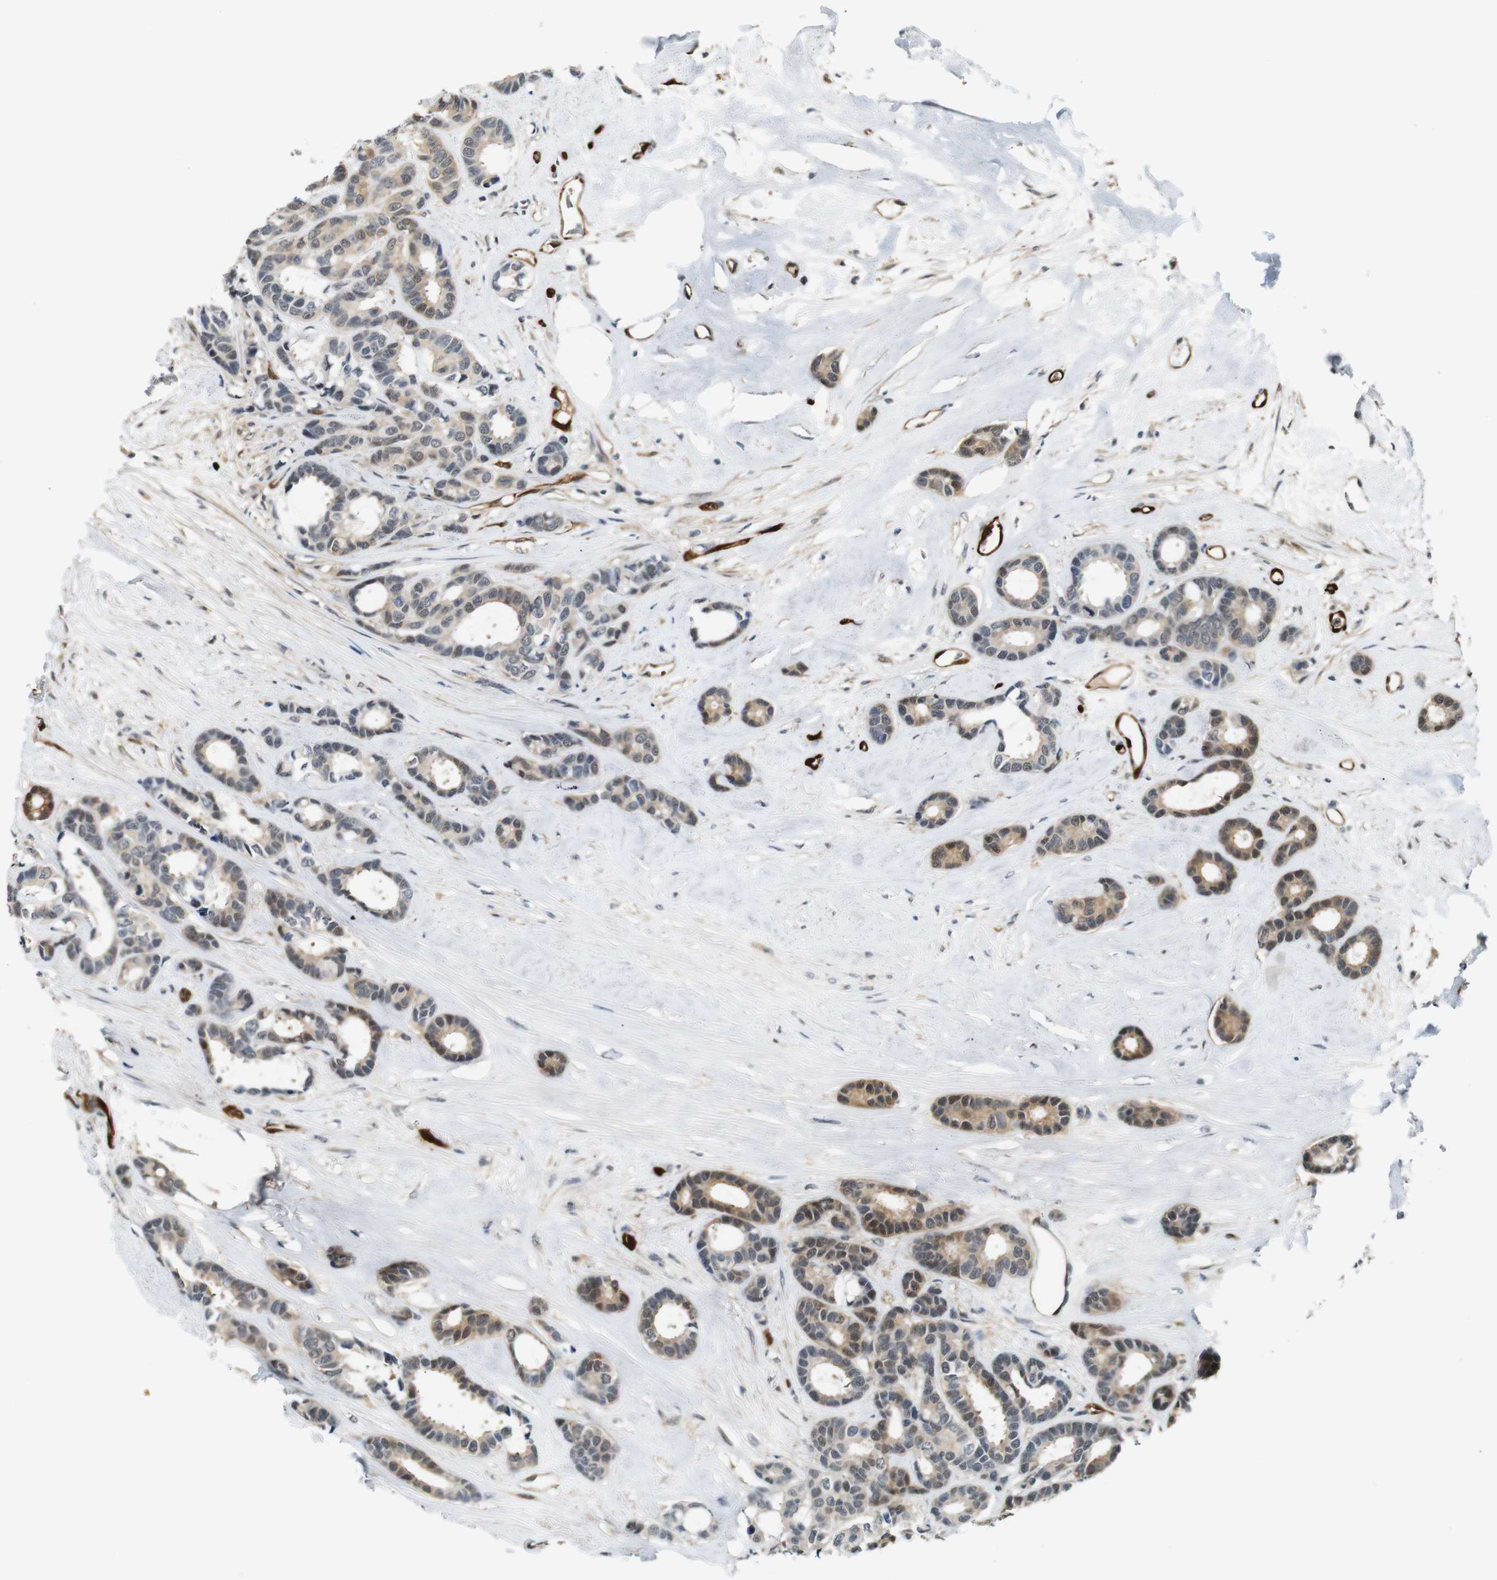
{"staining": {"intensity": "weak", "quantity": "25%-75%", "location": "cytoplasmic/membranous,nuclear"}, "tissue": "breast cancer", "cell_type": "Tumor cells", "image_type": "cancer", "snomed": [{"axis": "morphology", "description": "Duct carcinoma"}, {"axis": "topography", "description": "Breast"}], "caption": "A micrograph showing weak cytoplasmic/membranous and nuclear expression in about 25%-75% of tumor cells in breast invasive ductal carcinoma, as visualized by brown immunohistochemical staining.", "gene": "LXN", "patient": {"sex": "female", "age": 87}}